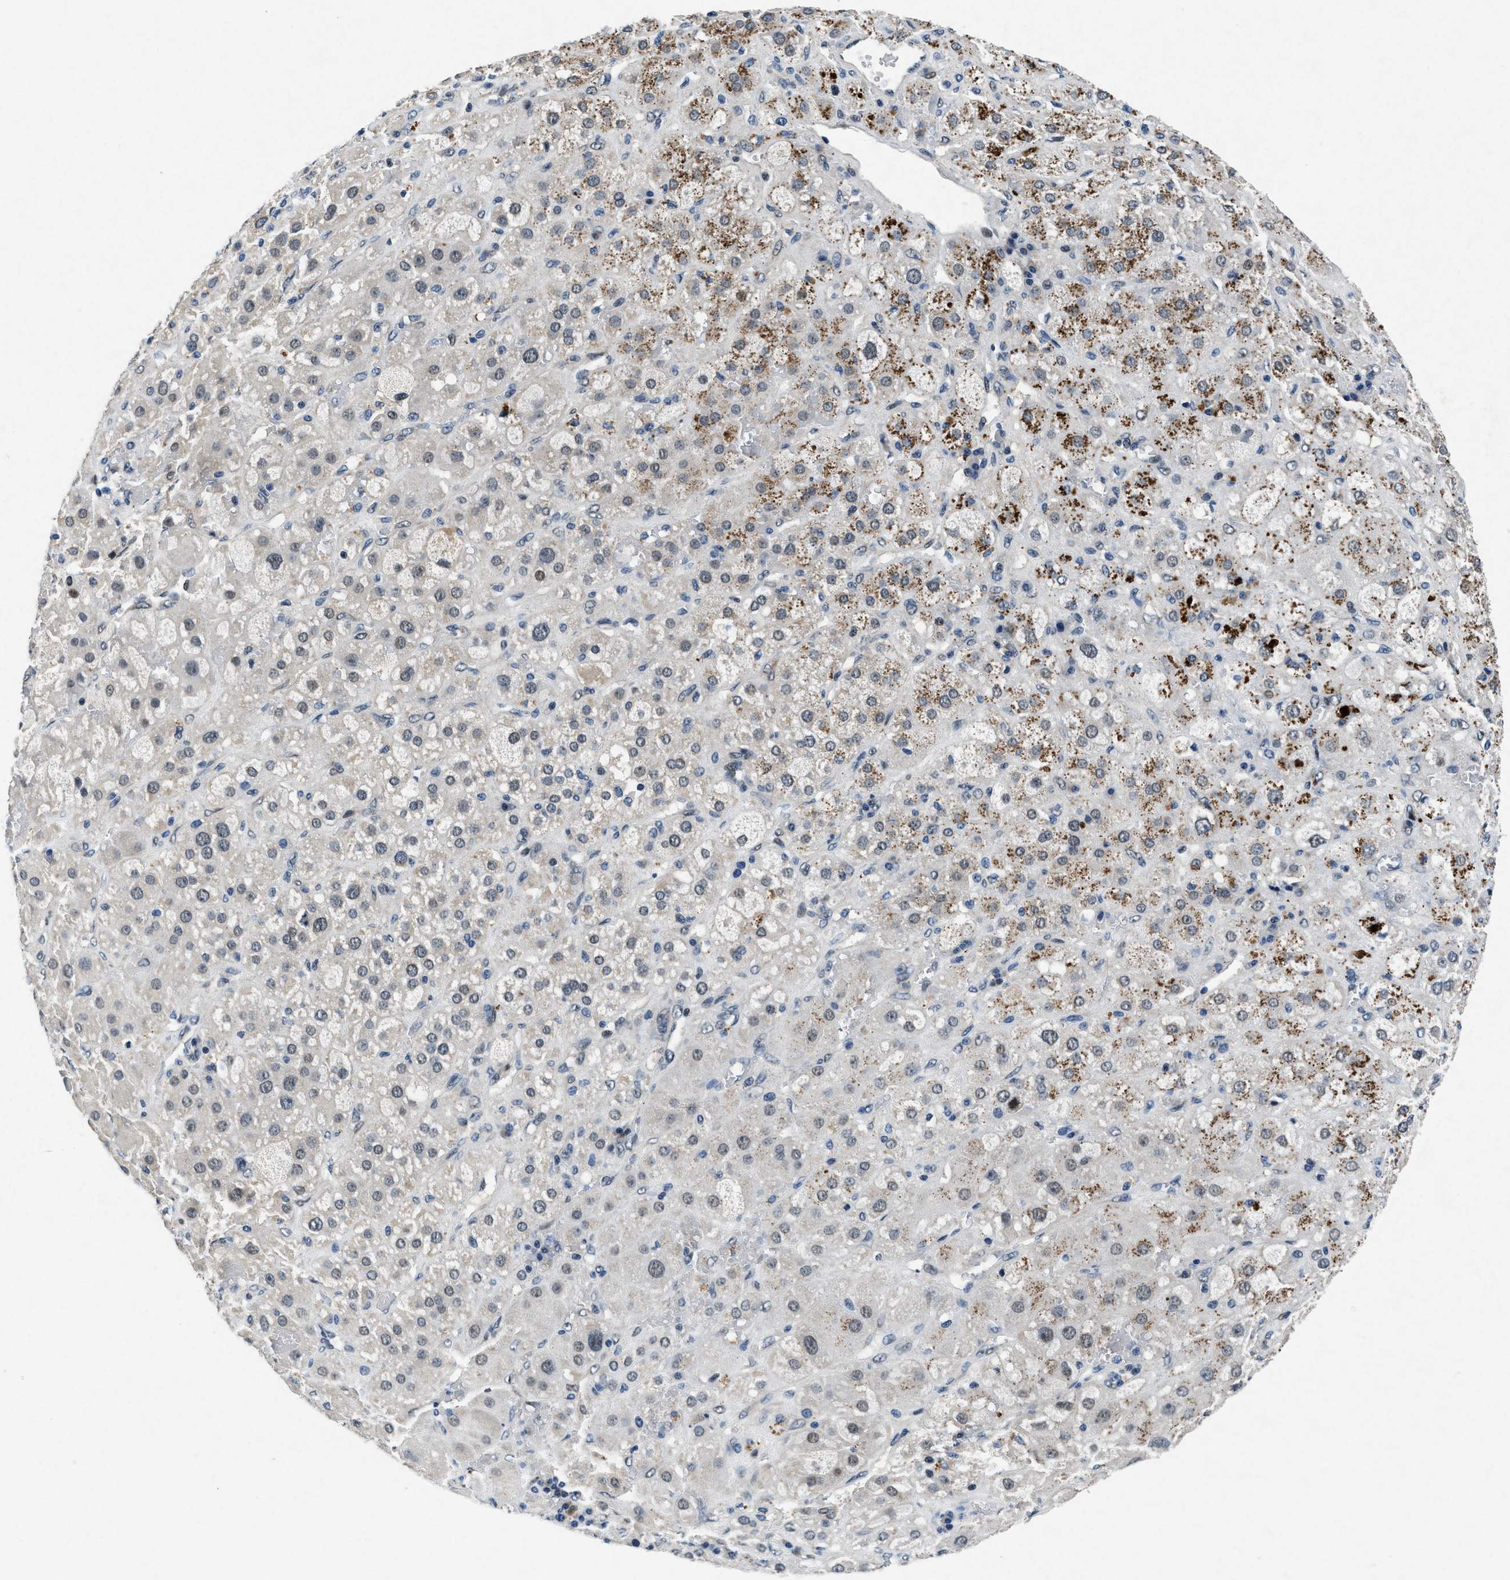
{"staining": {"intensity": "strong", "quantity": "25%-75%", "location": "nuclear"}, "tissue": "adrenal gland", "cell_type": "Glandular cells", "image_type": "normal", "snomed": [{"axis": "morphology", "description": "Normal tissue, NOS"}, {"axis": "topography", "description": "Adrenal gland"}], "caption": "An immunohistochemistry (IHC) micrograph of normal tissue is shown. Protein staining in brown shows strong nuclear positivity in adrenal gland within glandular cells.", "gene": "PHLDA1", "patient": {"sex": "female", "age": 47}}